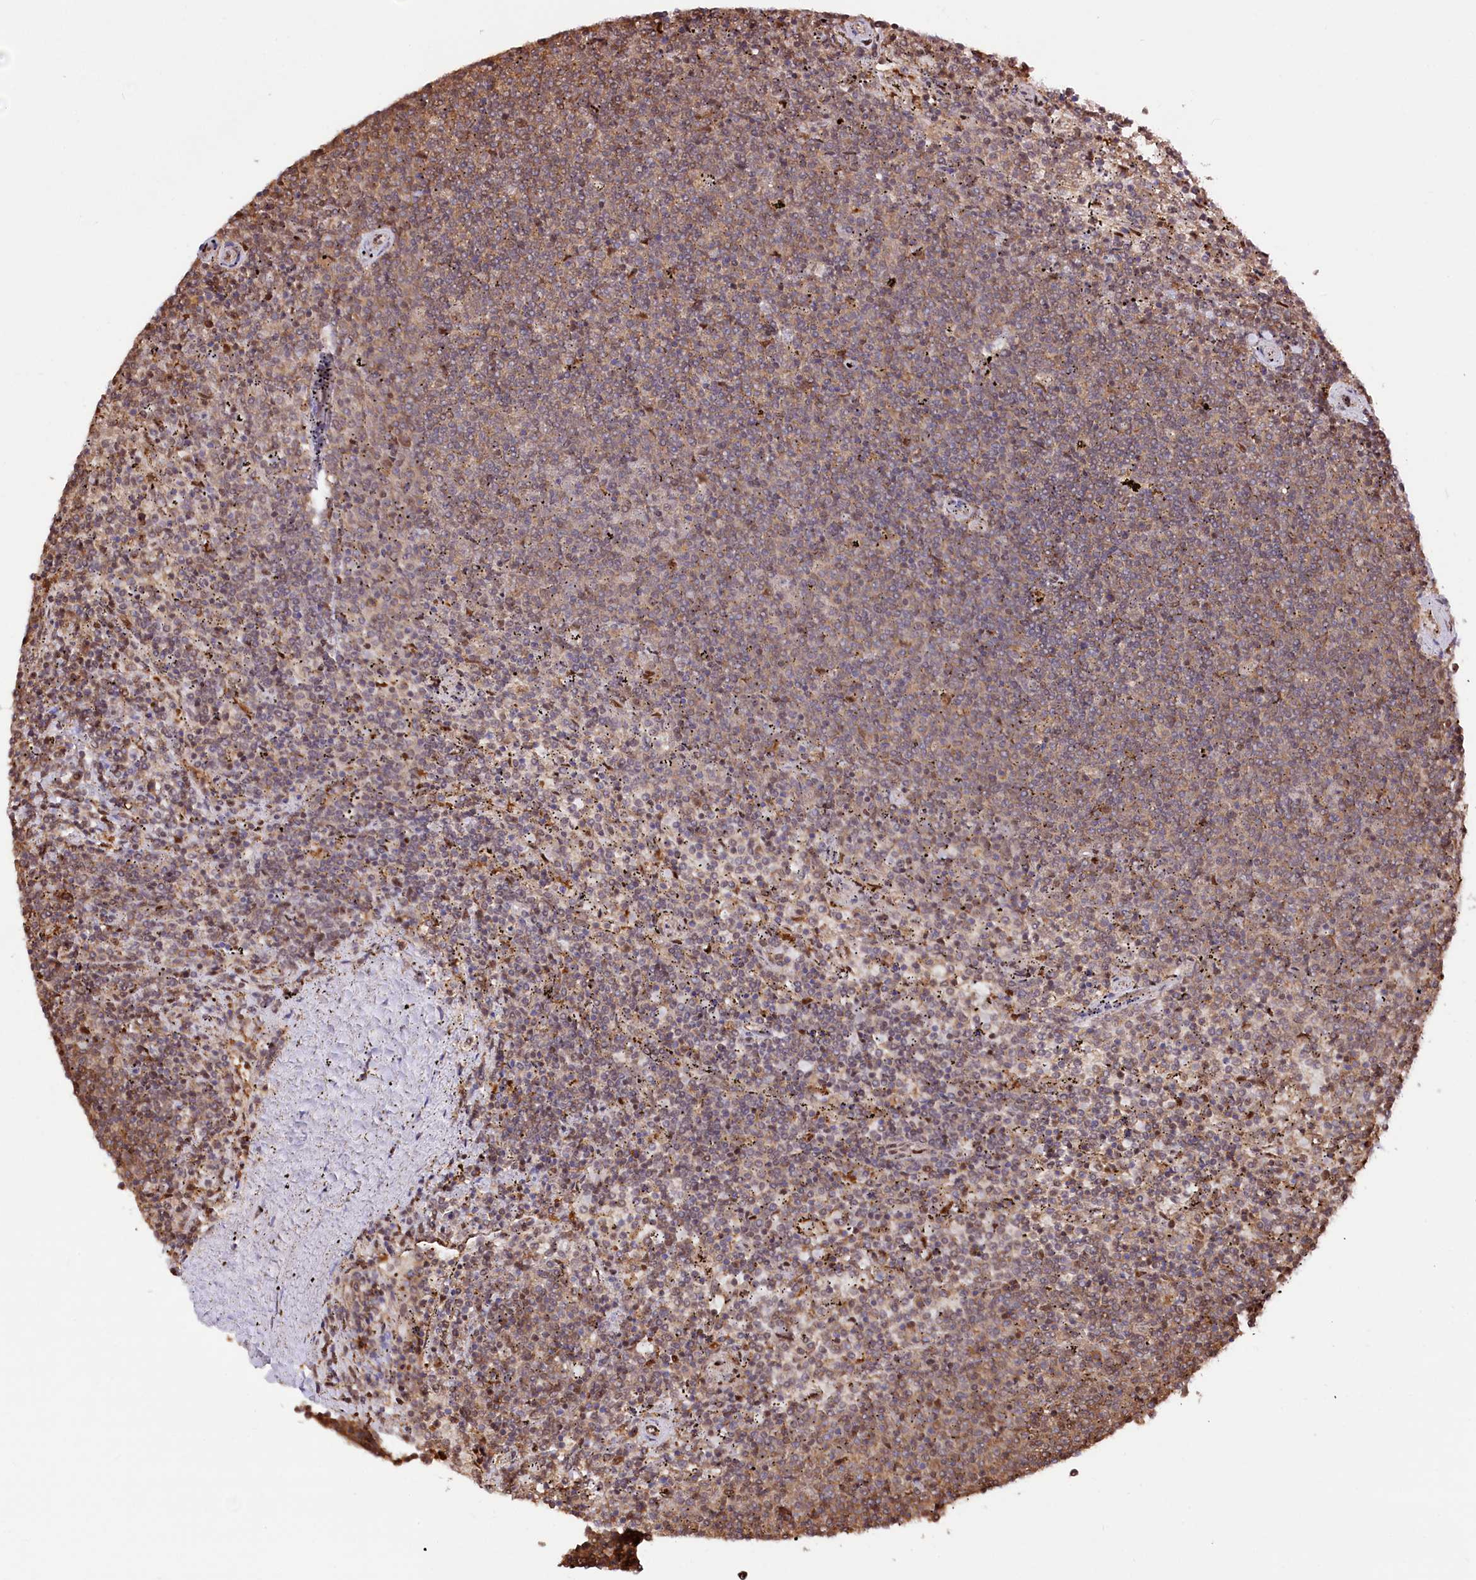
{"staining": {"intensity": "moderate", "quantity": "<25%", "location": "cytoplasmic/membranous"}, "tissue": "lymphoma", "cell_type": "Tumor cells", "image_type": "cancer", "snomed": [{"axis": "morphology", "description": "Malignant lymphoma, non-Hodgkin's type, Low grade"}, {"axis": "topography", "description": "Spleen"}], "caption": "Protein staining reveals moderate cytoplasmic/membranous positivity in about <25% of tumor cells in lymphoma.", "gene": "PSMA1", "patient": {"sex": "female", "age": 50}}